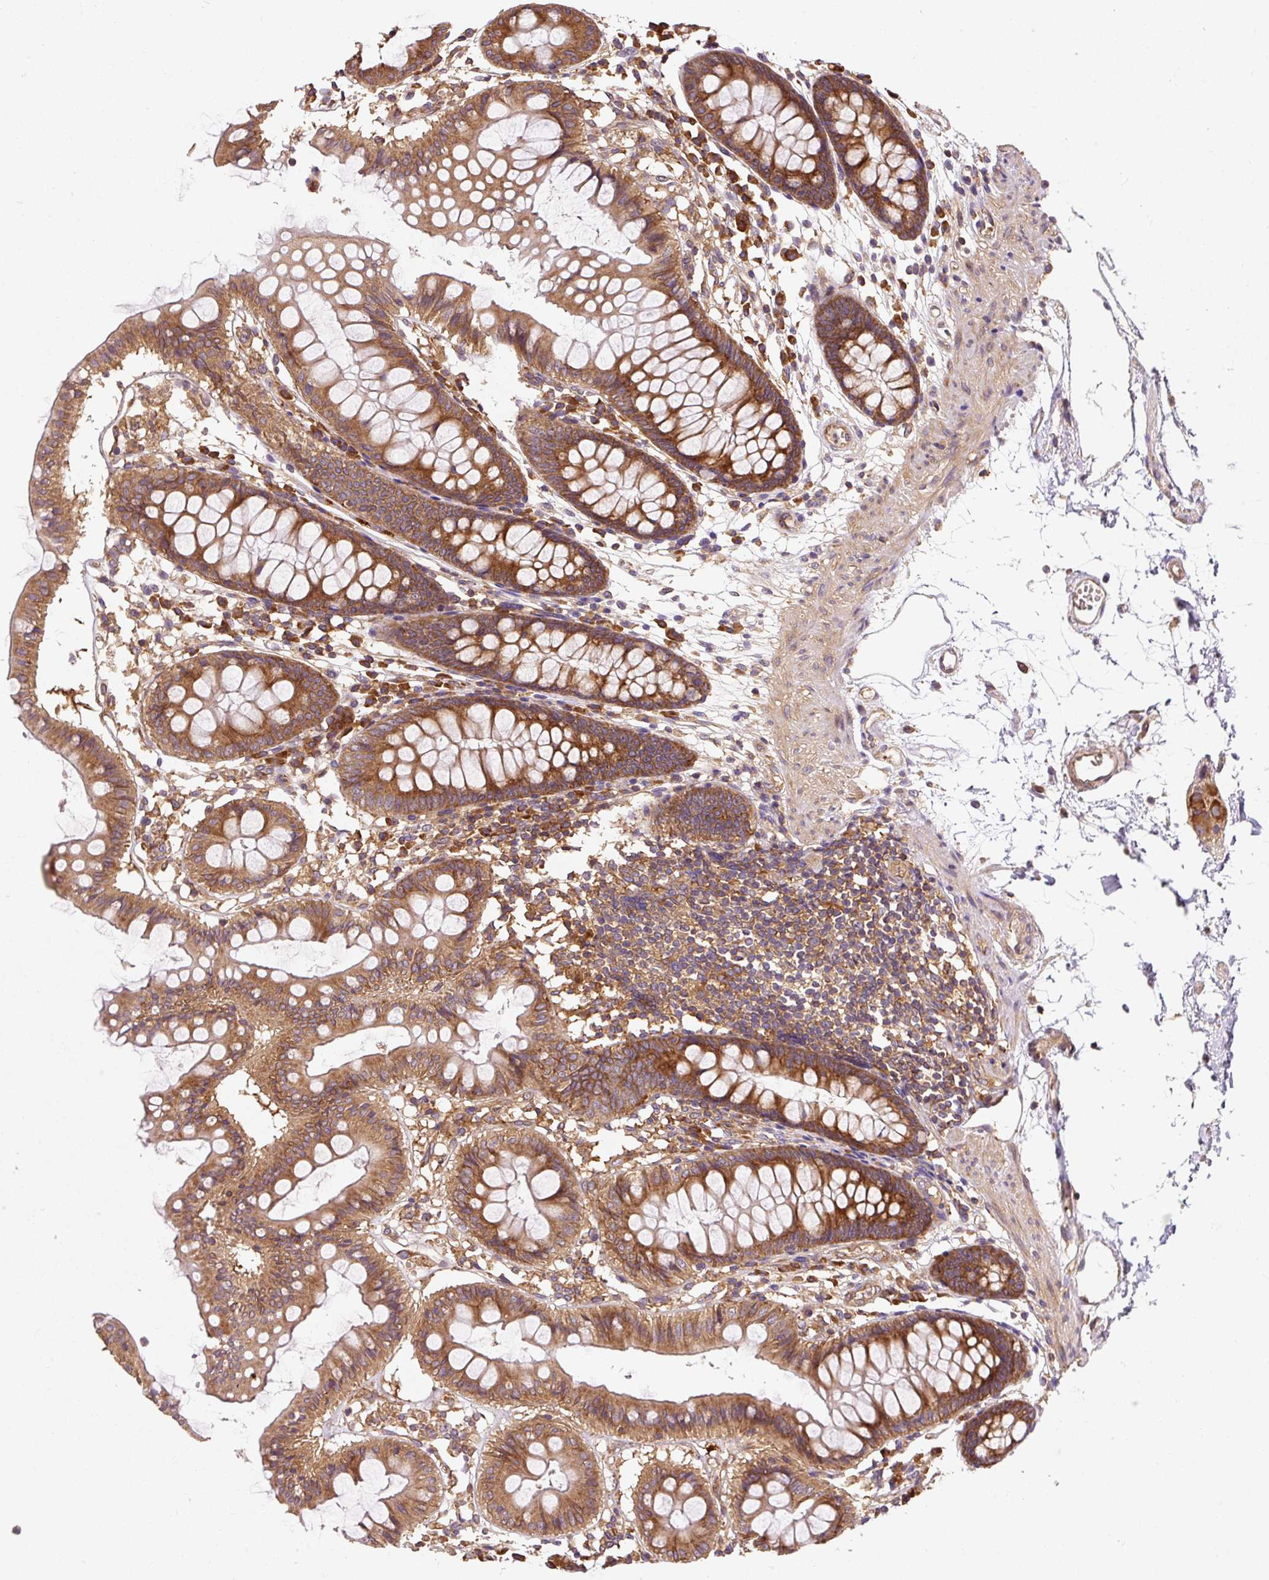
{"staining": {"intensity": "moderate", "quantity": ">75%", "location": "cytoplasmic/membranous"}, "tissue": "colon", "cell_type": "Endothelial cells", "image_type": "normal", "snomed": [{"axis": "morphology", "description": "Normal tissue, NOS"}, {"axis": "topography", "description": "Colon"}], "caption": "Protein staining displays moderate cytoplasmic/membranous expression in approximately >75% of endothelial cells in unremarkable colon. The protein is shown in brown color, while the nuclei are stained blue.", "gene": "EIF2S2", "patient": {"sex": "female", "age": 84}}